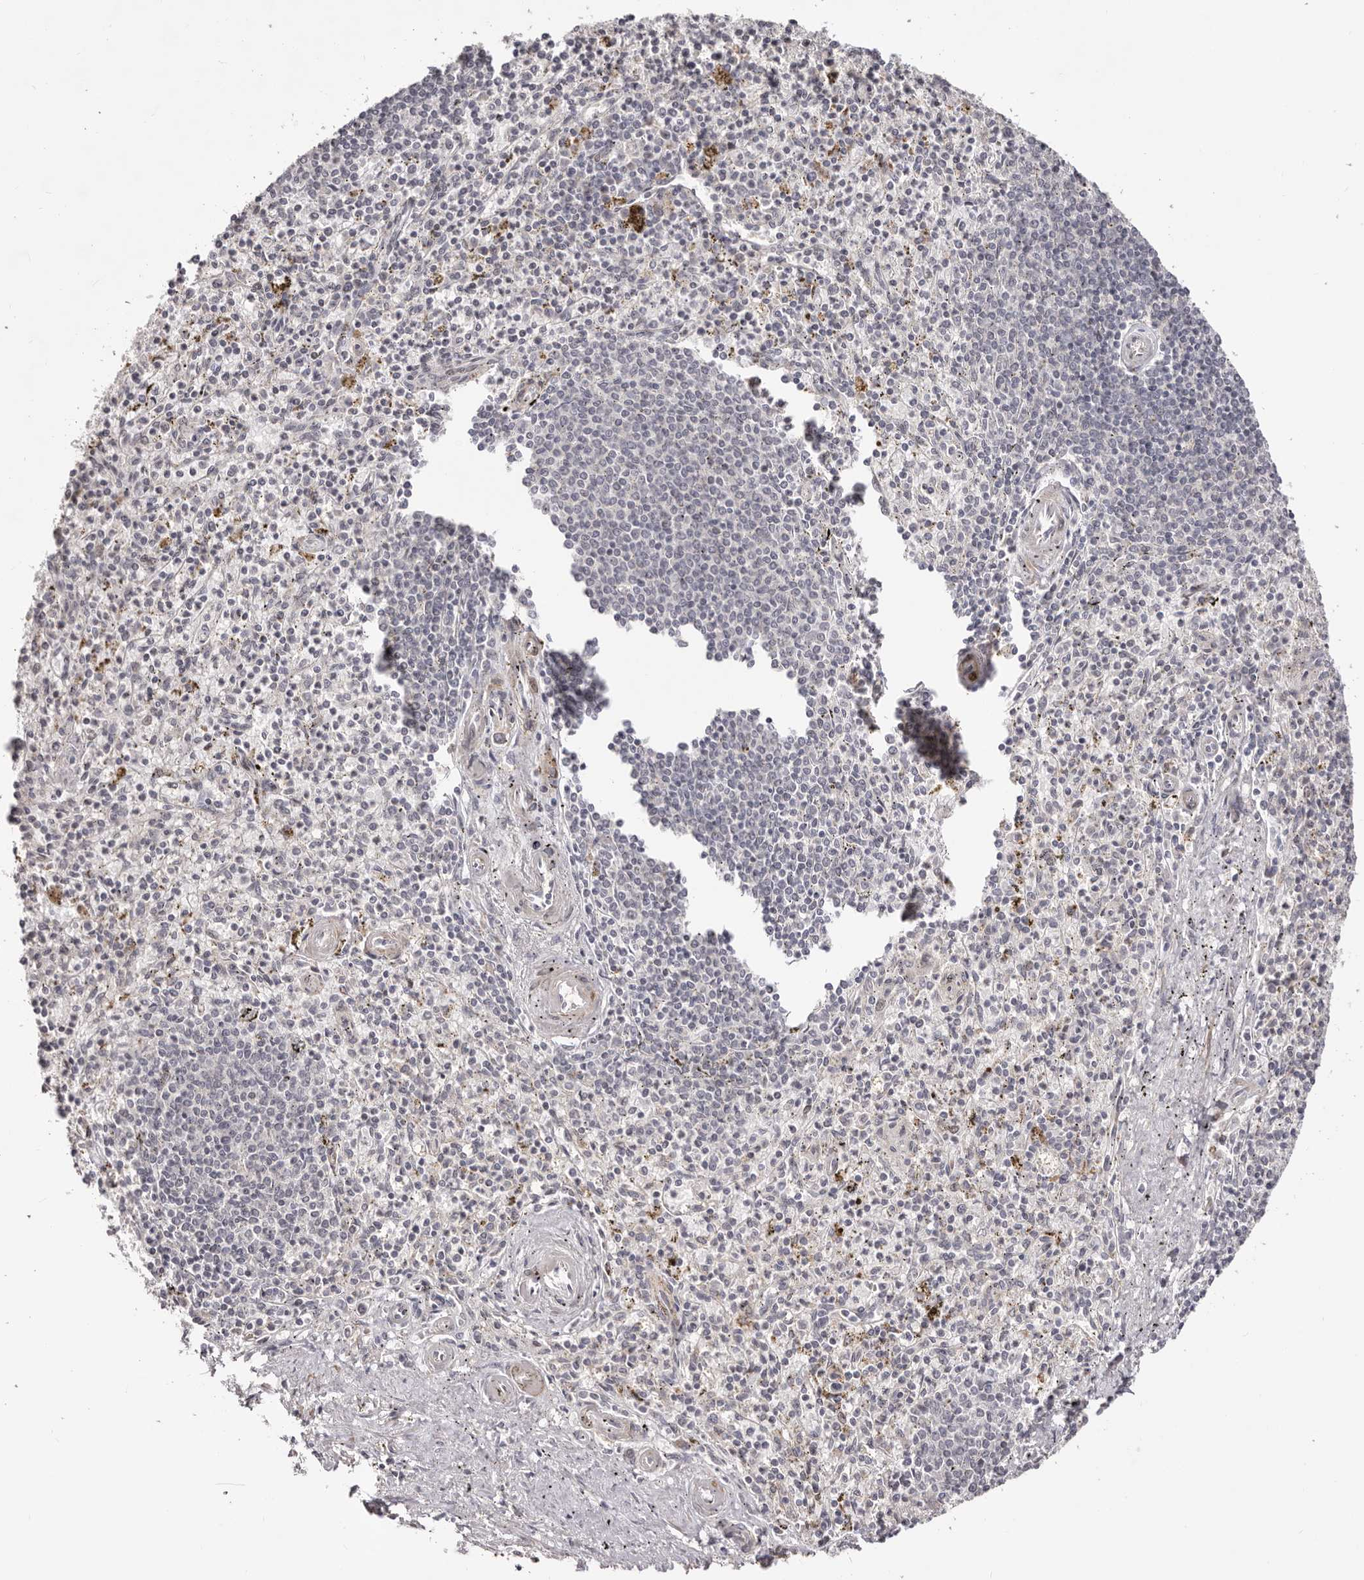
{"staining": {"intensity": "negative", "quantity": "none", "location": "none"}, "tissue": "spleen", "cell_type": "Cells in red pulp", "image_type": "normal", "snomed": [{"axis": "morphology", "description": "Normal tissue, NOS"}, {"axis": "topography", "description": "Spleen"}], "caption": "A high-resolution image shows immunohistochemistry (IHC) staining of normal spleen, which reveals no significant expression in cells in red pulp. (Immunohistochemistry, brightfield microscopy, high magnification).", "gene": "MICAL2", "patient": {"sex": "male", "age": 72}}